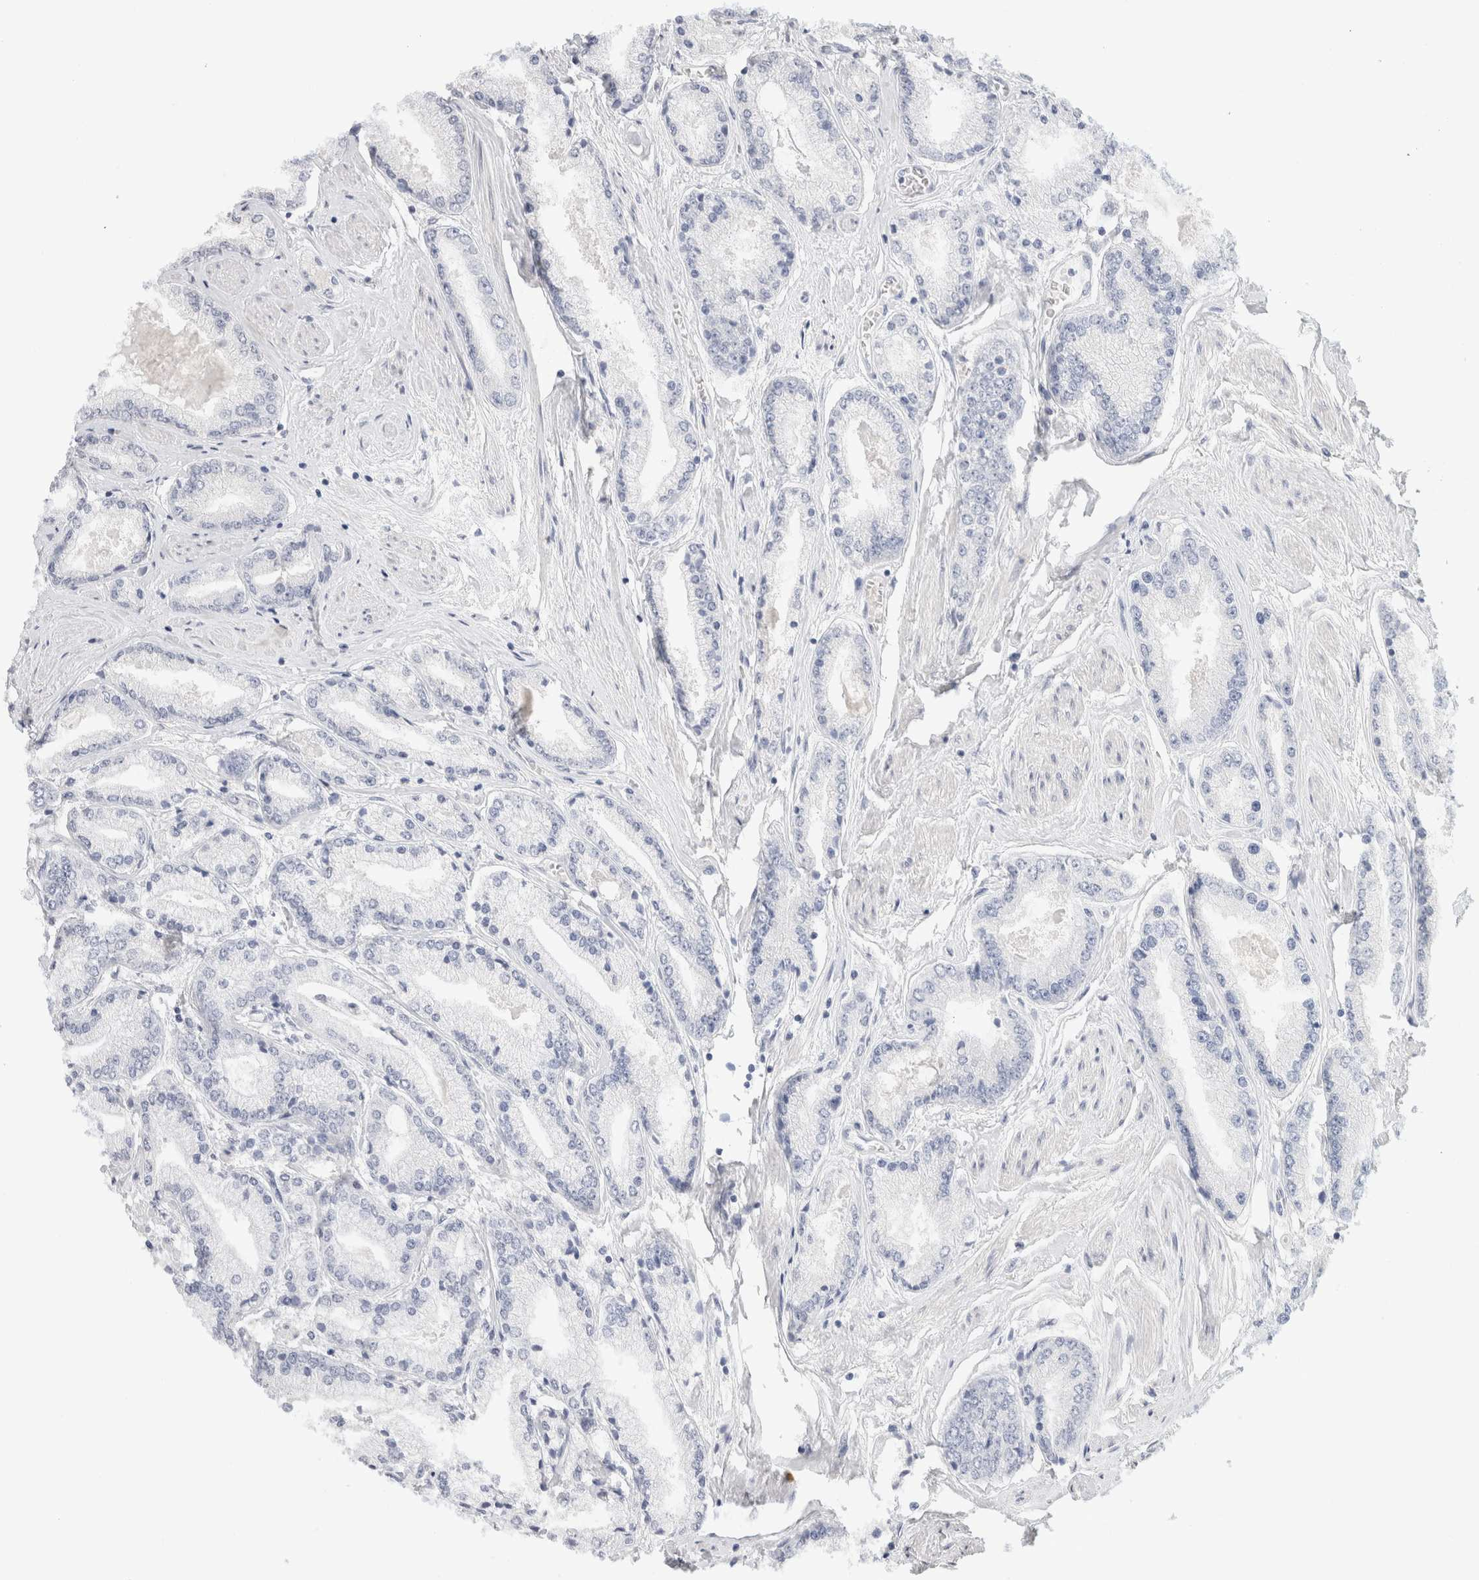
{"staining": {"intensity": "negative", "quantity": "none", "location": "none"}, "tissue": "prostate cancer", "cell_type": "Tumor cells", "image_type": "cancer", "snomed": [{"axis": "morphology", "description": "Adenocarcinoma, High grade"}, {"axis": "topography", "description": "Prostate"}], "caption": "An image of human prostate cancer (adenocarcinoma (high-grade)) is negative for staining in tumor cells.", "gene": "CHRM4", "patient": {"sex": "male", "age": 59}}